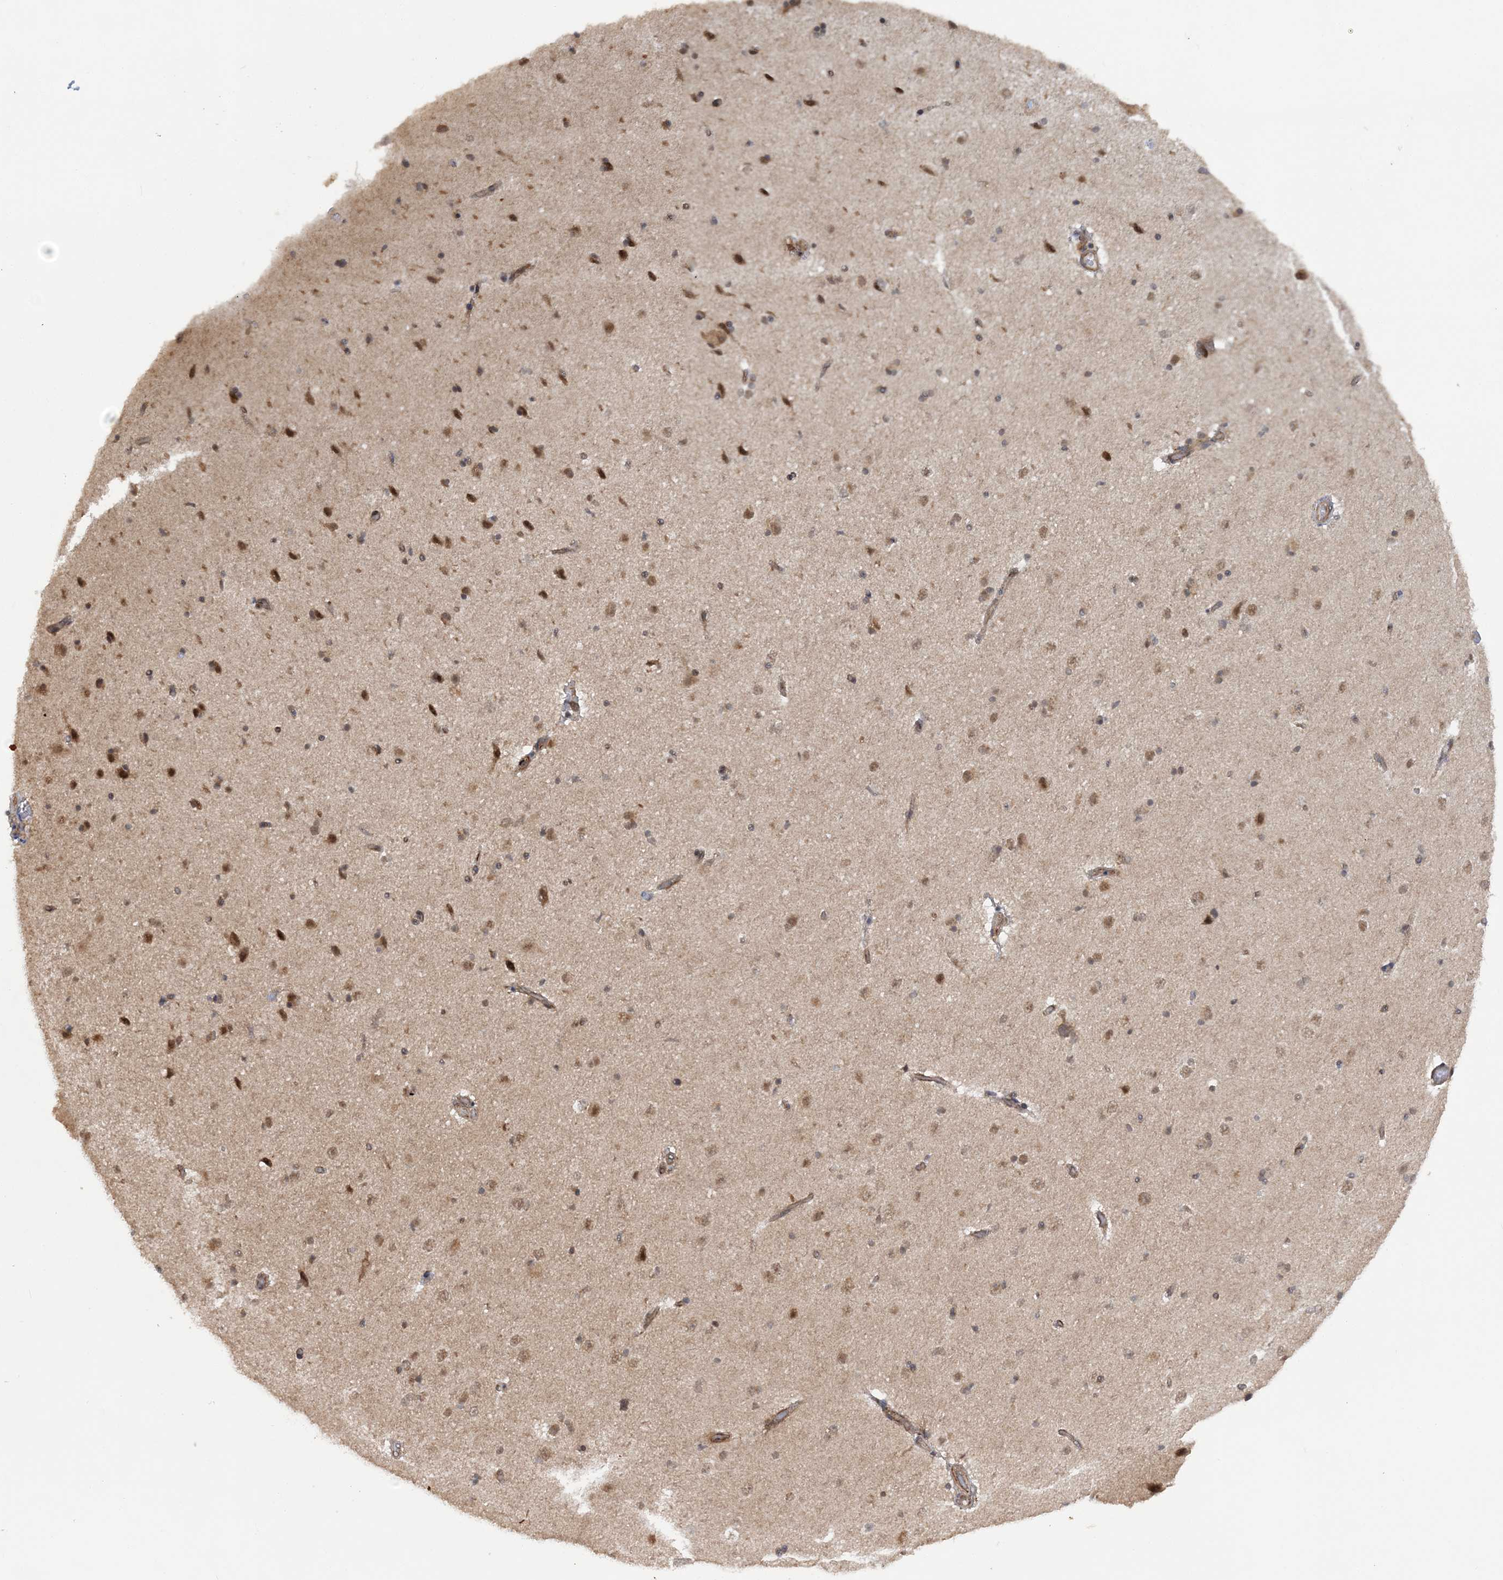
{"staining": {"intensity": "moderate", "quantity": ">75%", "location": "cytoplasmic/membranous"}, "tissue": "cerebral cortex", "cell_type": "Endothelial cells", "image_type": "normal", "snomed": [{"axis": "morphology", "description": "Normal tissue, NOS"}, {"axis": "topography", "description": "Cerebral cortex"}], "caption": "Protein expression analysis of normal cerebral cortex exhibits moderate cytoplasmic/membranous expression in approximately >75% of endothelial cells.", "gene": "MRPL47", "patient": {"sex": "male", "age": 34}}